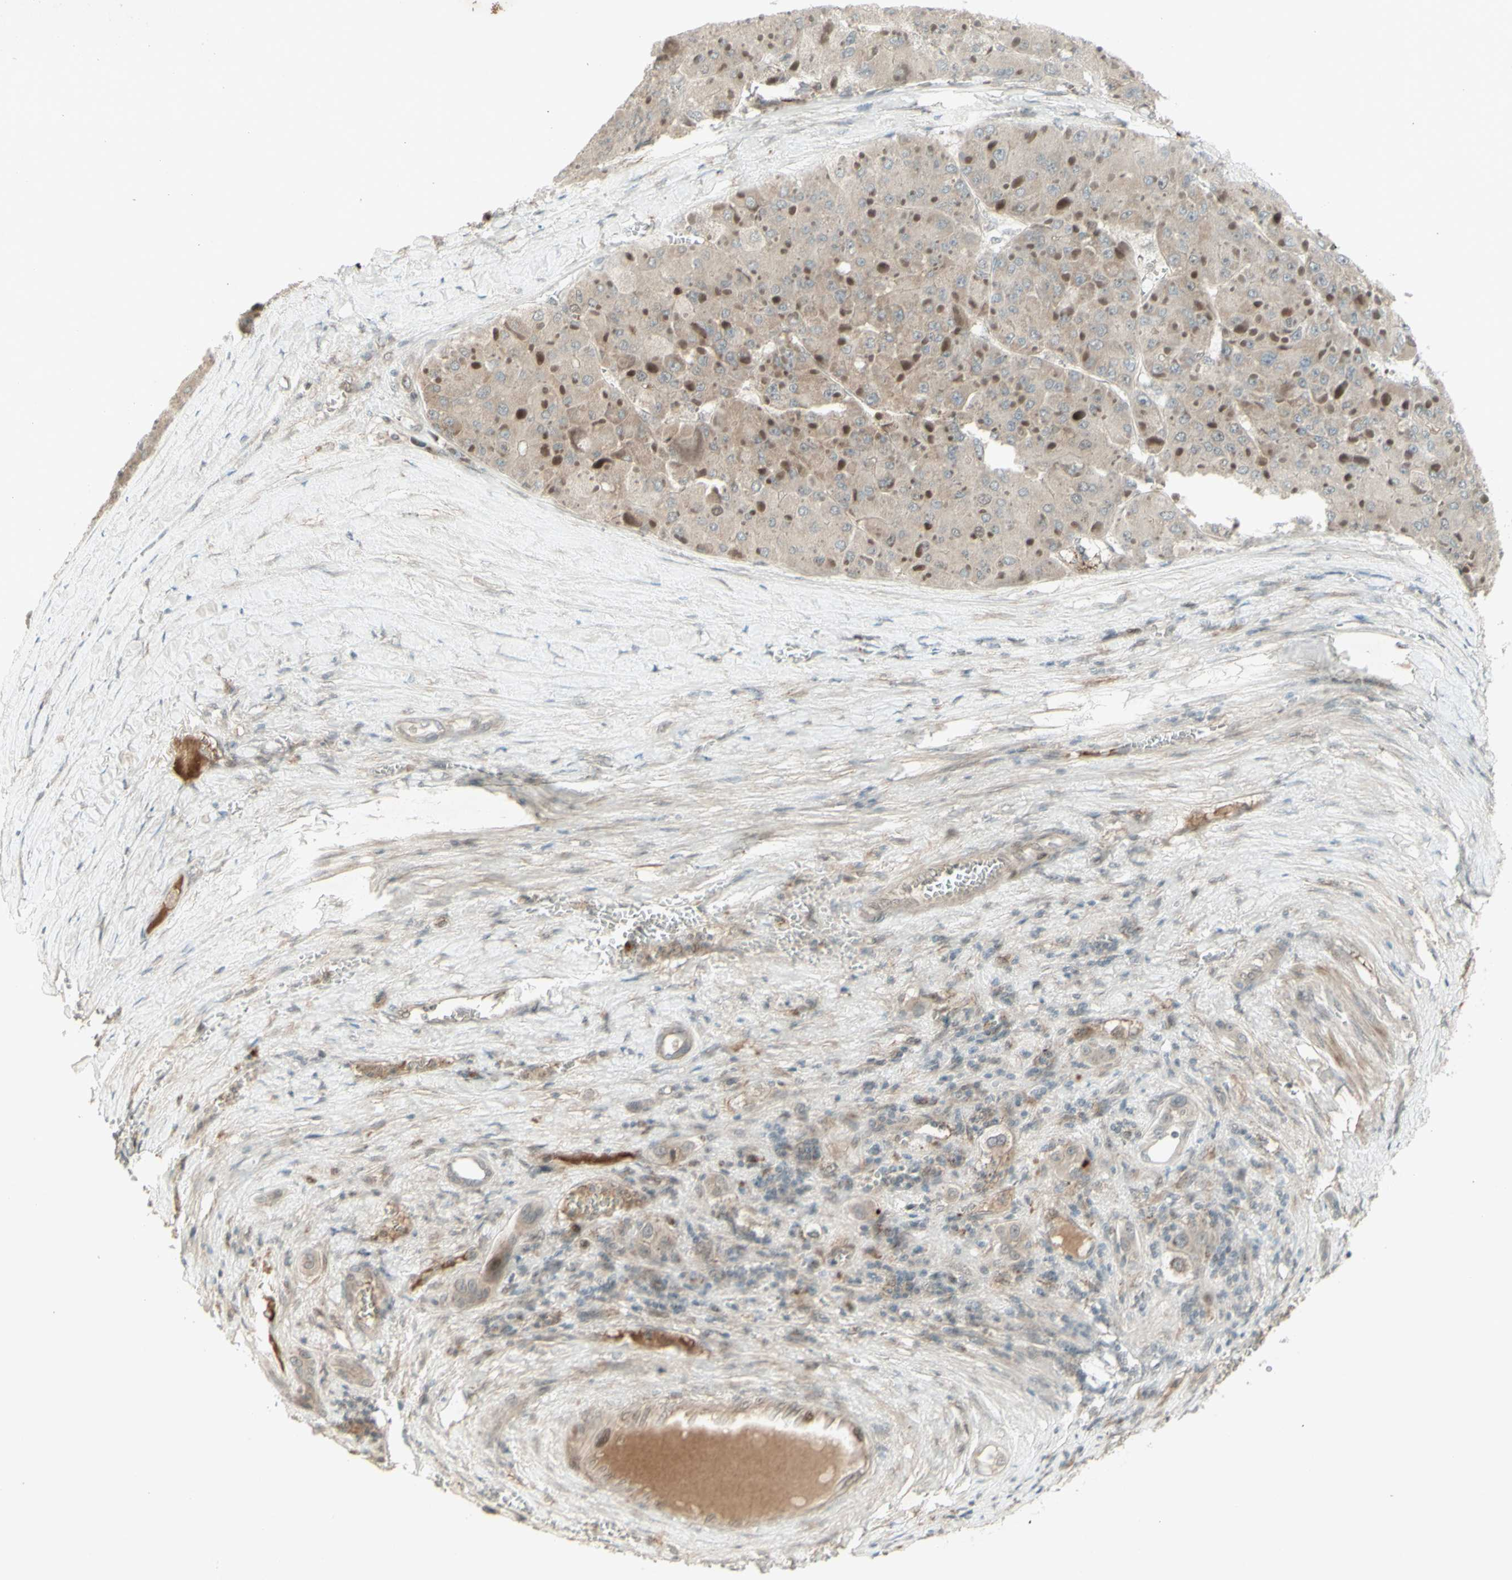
{"staining": {"intensity": "negative", "quantity": "none", "location": "none"}, "tissue": "liver cancer", "cell_type": "Tumor cells", "image_type": "cancer", "snomed": [{"axis": "morphology", "description": "Carcinoma, Hepatocellular, NOS"}, {"axis": "topography", "description": "Liver"}], "caption": "There is no significant staining in tumor cells of hepatocellular carcinoma (liver).", "gene": "MSH6", "patient": {"sex": "female", "age": 73}}